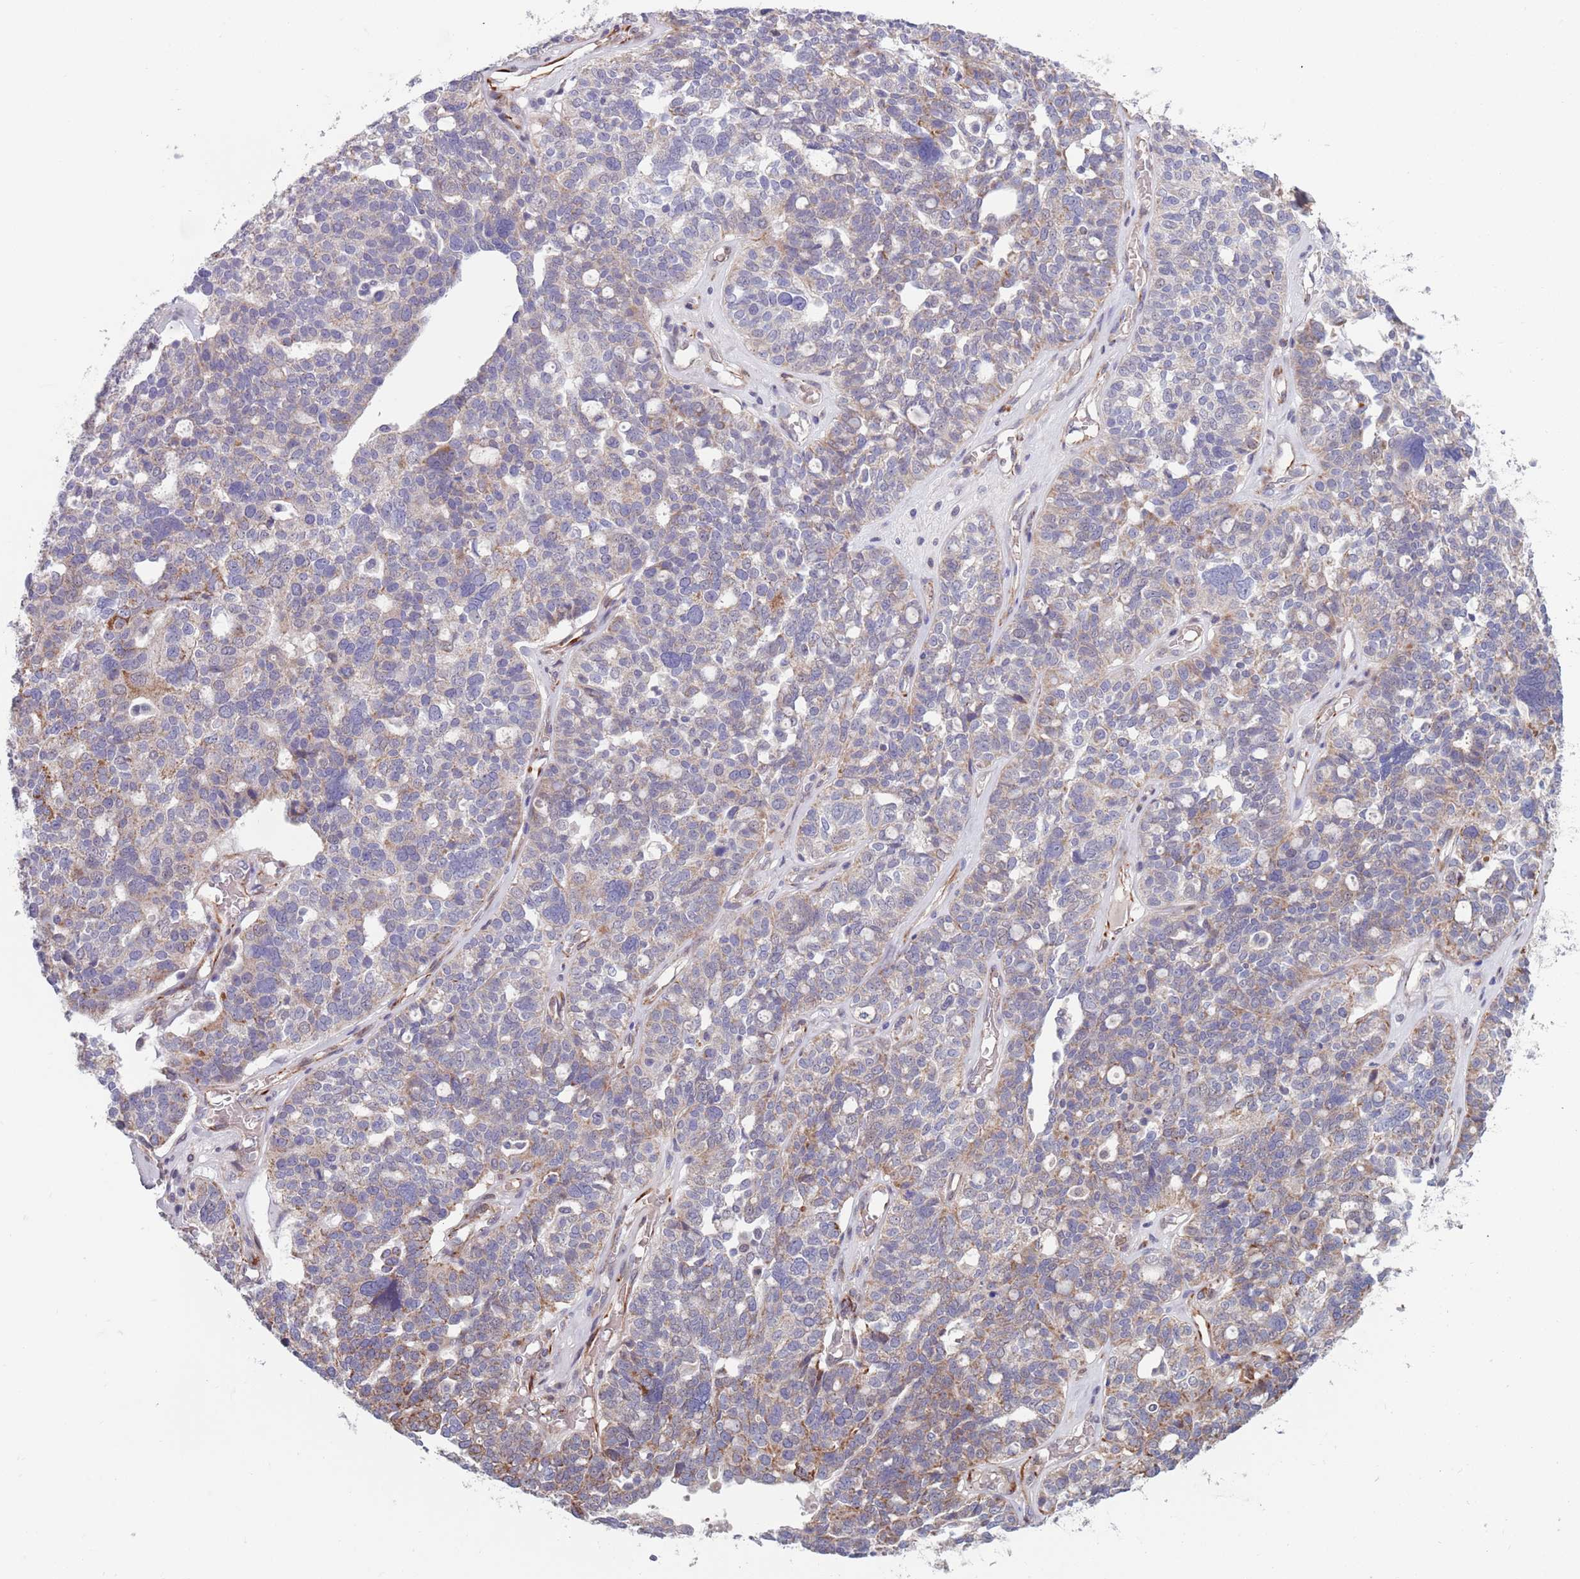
{"staining": {"intensity": "weak", "quantity": "25%-75%", "location": "cytoplasmic/membranous"}, "tissue": "ovarian cancer", "cell_type": "Tumor cells", "image_type": "cancer", "snomed": [{"axis": "morphology", "description": "Cystadenocarcinoma, serous, NOS"}, {"axis": "topography", "description": "Ovary"}], "caption": "The immunohistochemical stain highlights weak cytoplasmic/membranous staining in tumor cells of serous cystadenocarcinoma (ovarian) tissue.", "gene": "TYW1", "patient": {"sex": "female", "age": 59}}